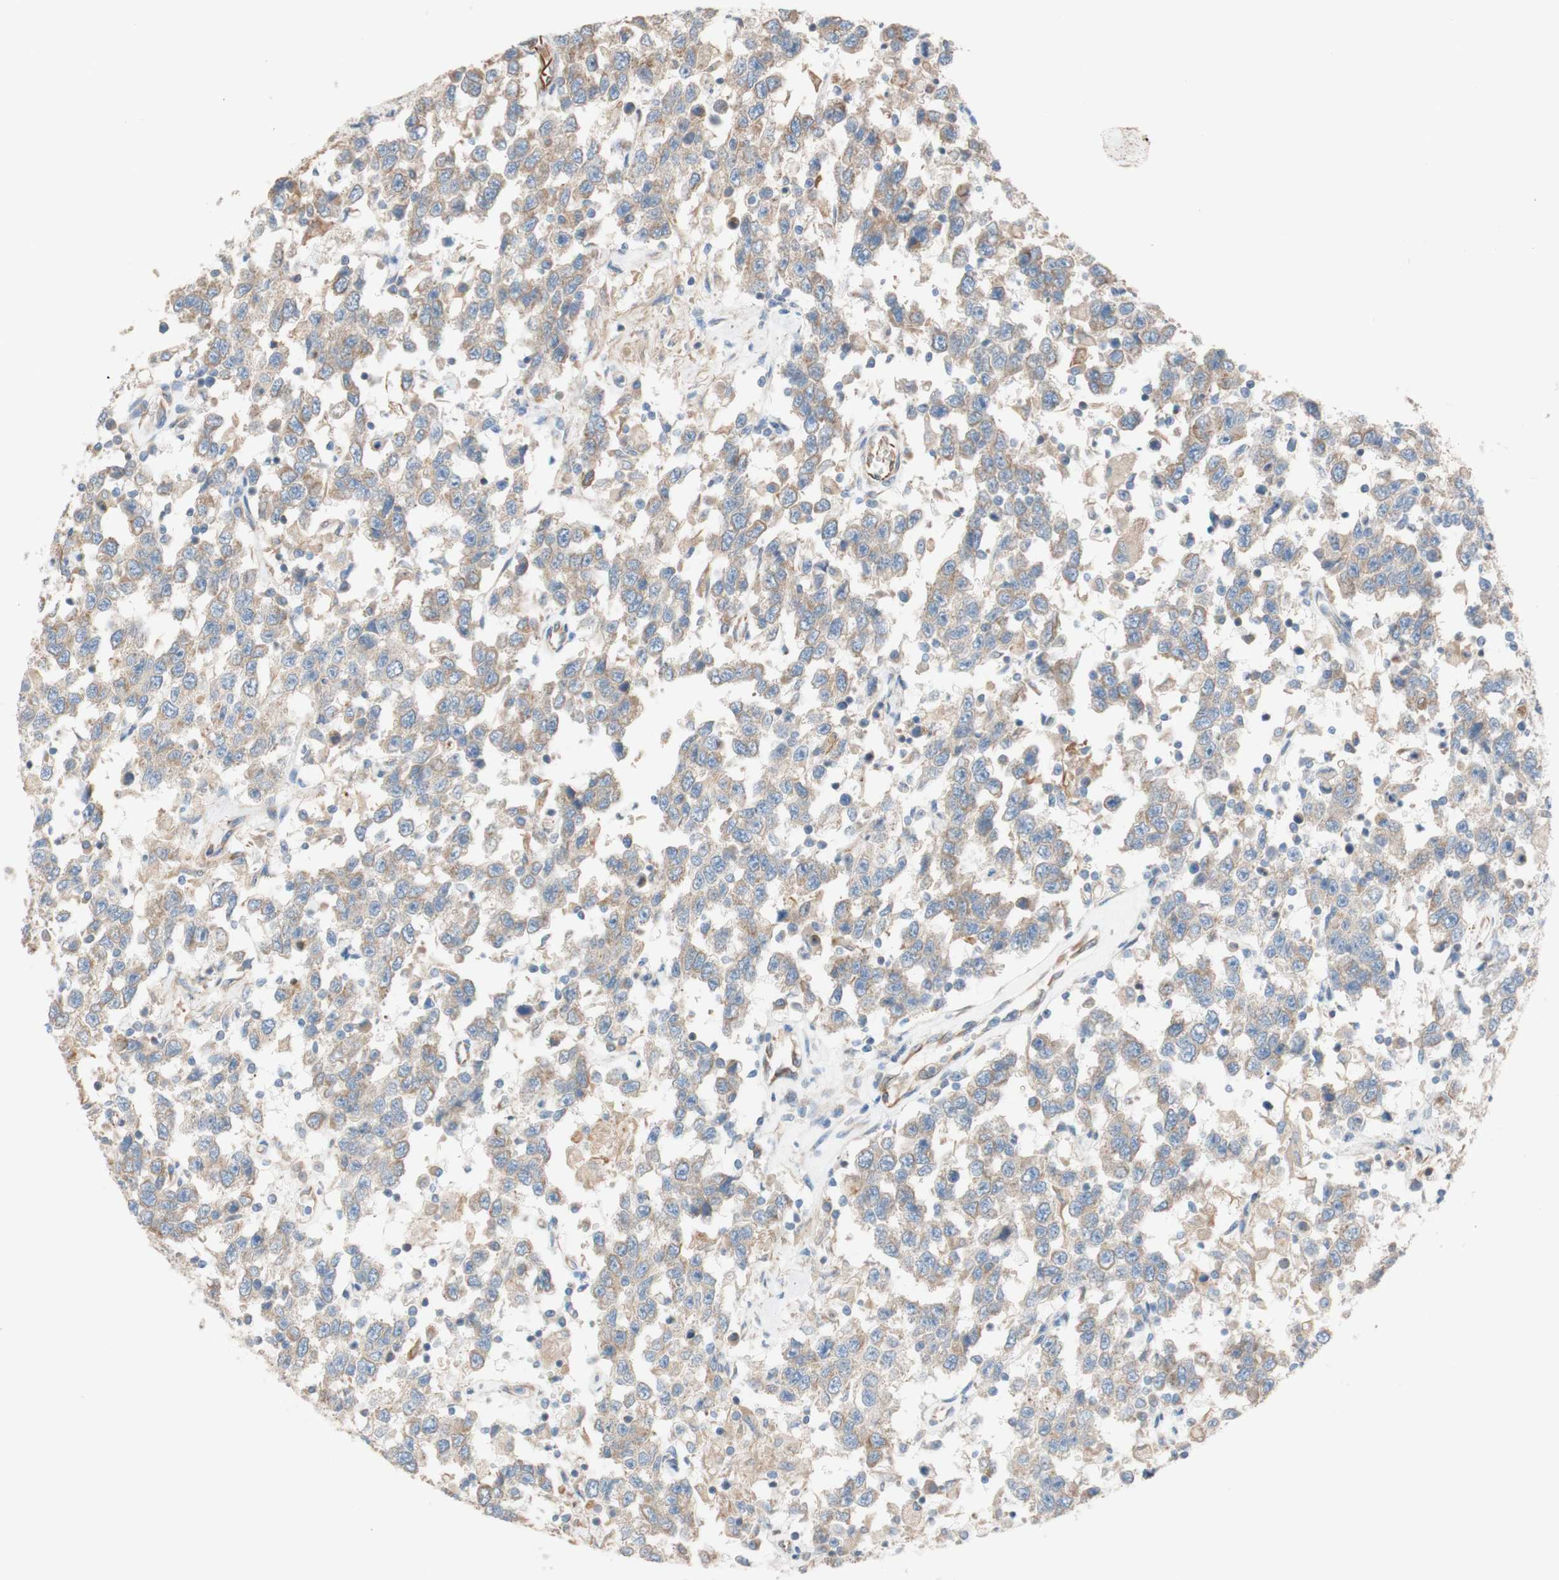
{"staining": {"intensity": "moderate", "quantity": ">75%", "location": "cytoplasmic/membranous"}, "tissue": "testis cancer", "cell_type": "Tumor cells", "image_type": "cancer", "snomed": [{"axis": "morphology", "description": "Seminoma, NOS"}, {"axis": "topography", "description": "Testis"}], "caption": "This histopathology image reveals immunohistochemistry (IHC) staining of seminoma (testis), with medium moderate cytoplasmic/membranous positivity in approximately >75% of tumor cells.", "gene": "C1orf43", "patient": {"sex": "male", "age": 41}}